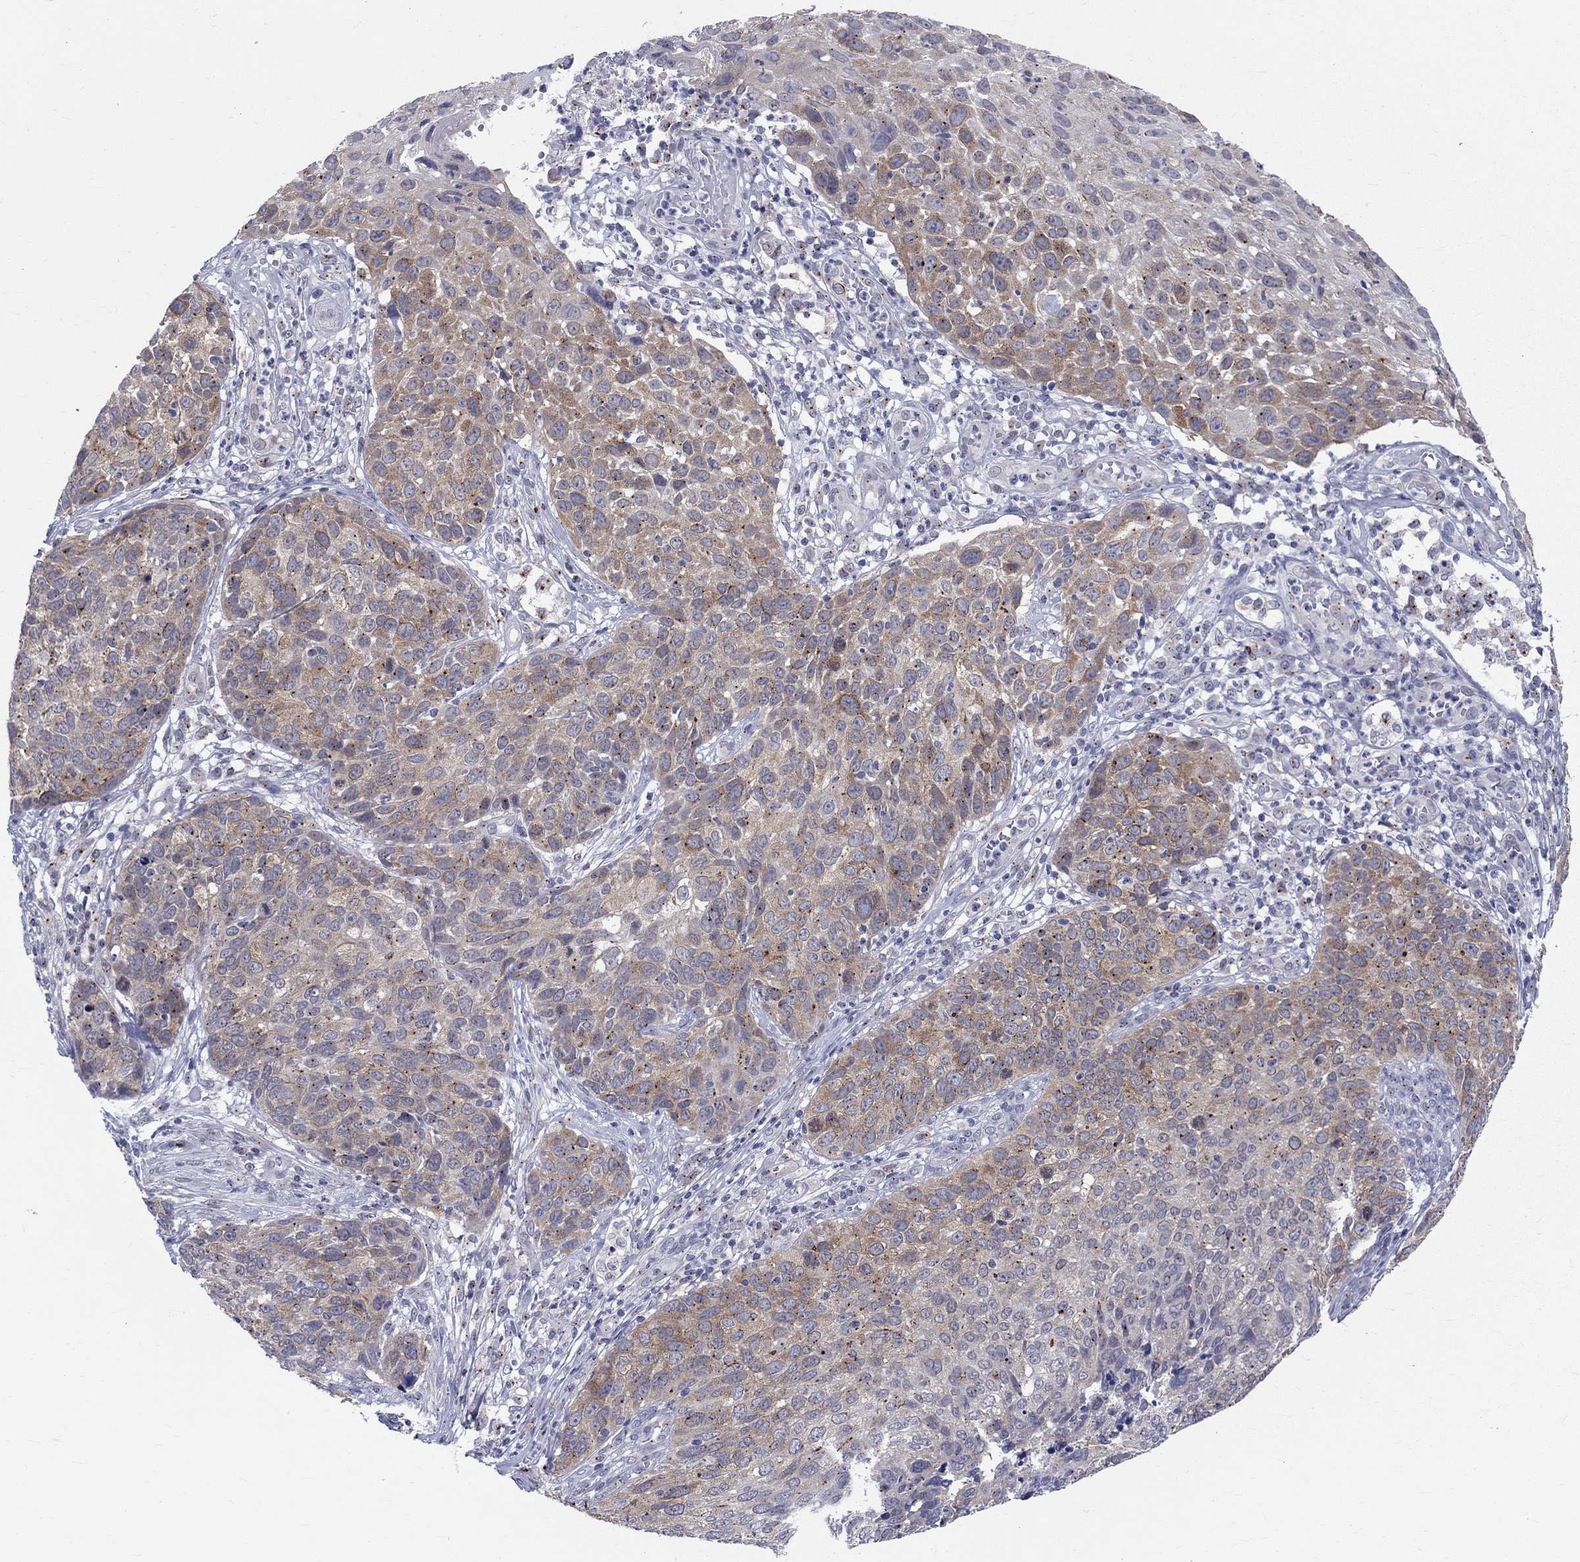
{"staining": {"intensity": "moderate", "quantity": "25%-75%", "location": "cytoplasmic/membranous"}, "tissue": "skin cancer", "cell_type": "Tumor cells", "image_type": "cancer", "snomed": [{"axis": "morphology", "description": "Squamous cell carcinoma, NOS"}, {"axis": "topography", "description": "Skin"}], "caption": "The immunohistochemical stain highlights moderate cytoplasmic/membranous positivity in tumor cells of squamous cell carcinoma (skin) tissue.", "gene": "CEP43", "patient": {"sex": "male", "age": 92}}